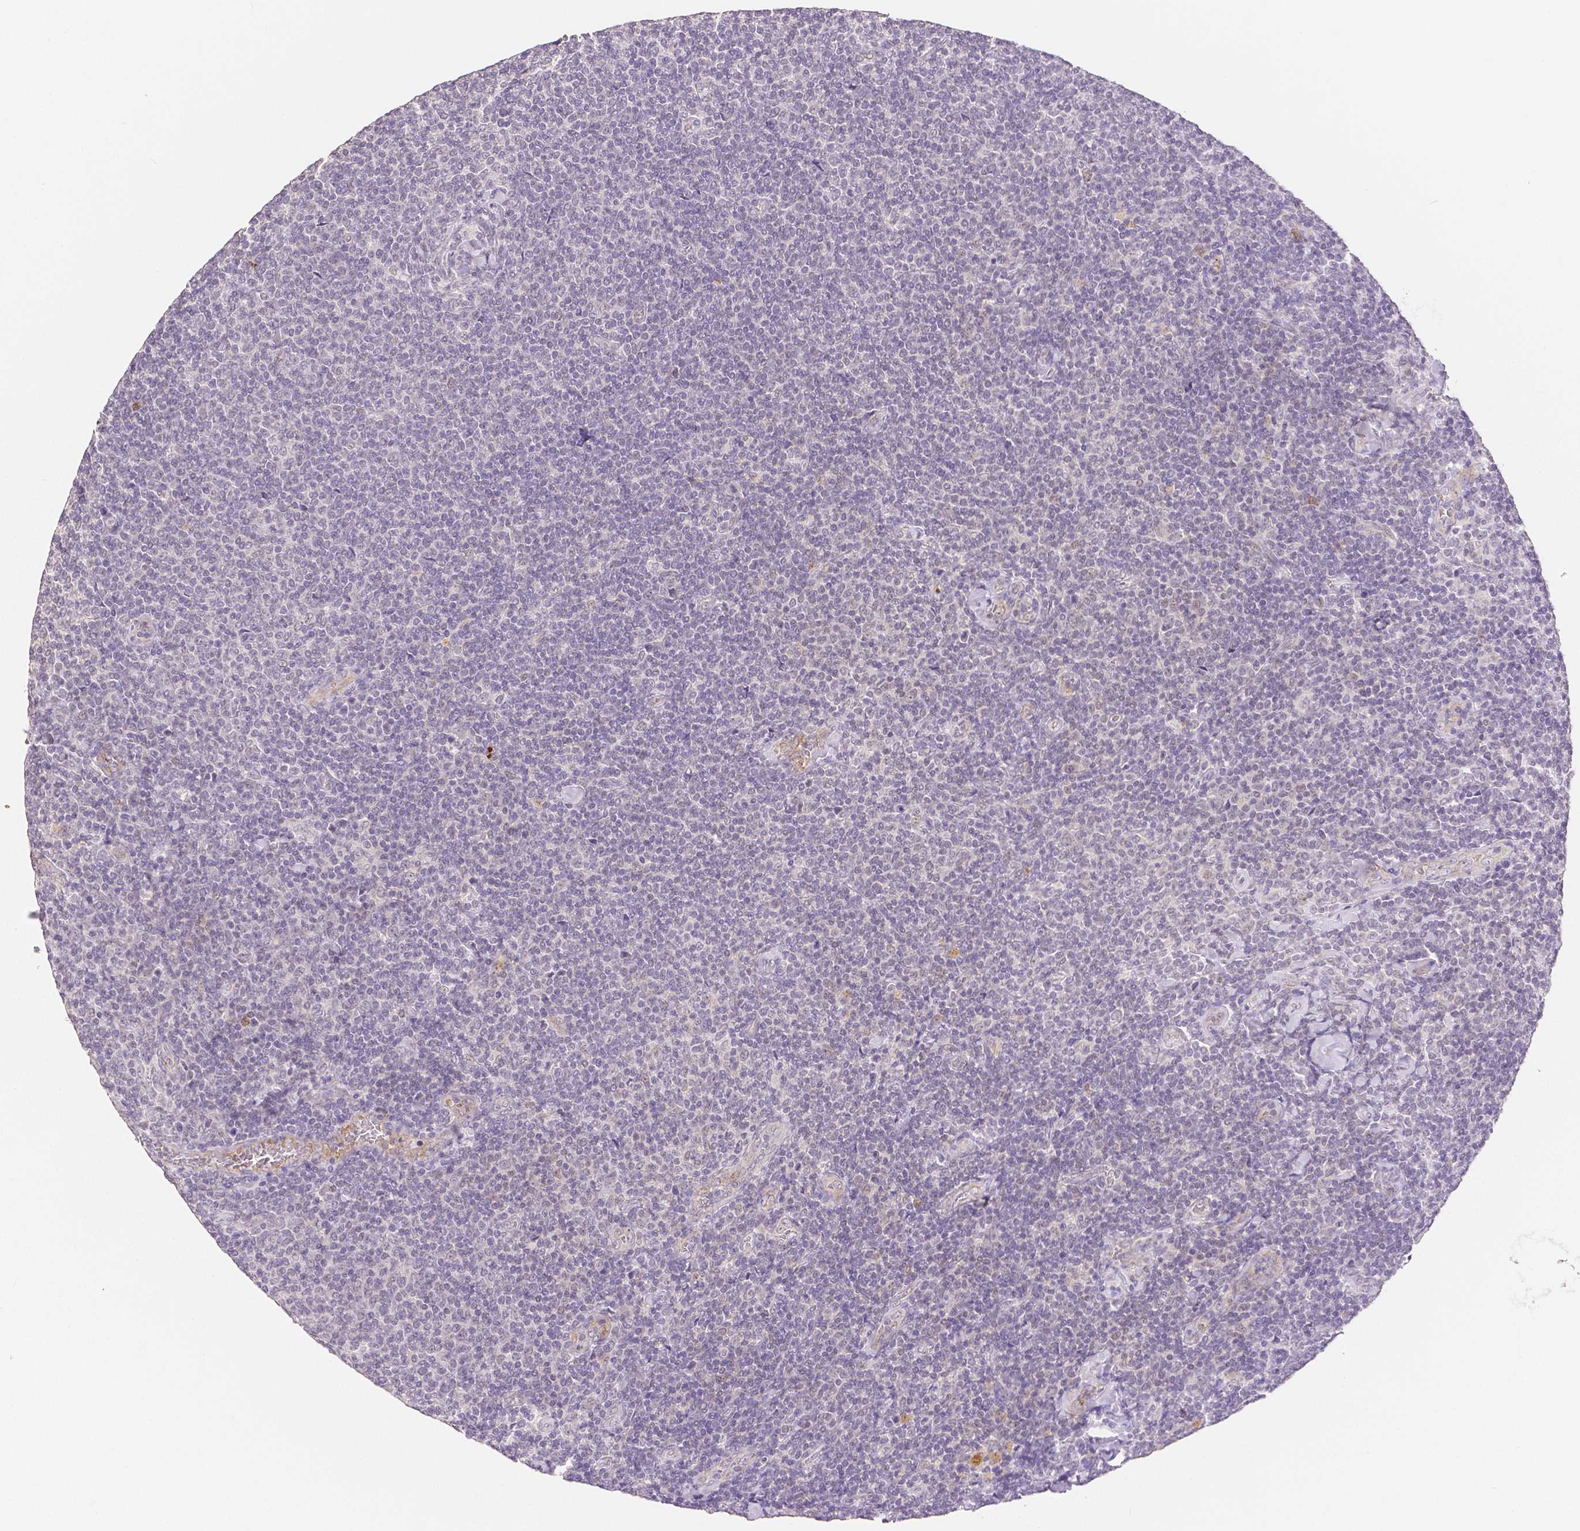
{"staining": {"intensity": "negative", "quantity": "none", "location": "none"}, "tissue": "lymphoma", "cell_type": "Tumor cells", "image_type": "cancer", "snomed": [{"axis": "morphology", "description": "Malignant lymphoma, non-Hodgkin's type, Low grade"}, {"axis": "topography", "description": "Lymph node"}], "caption": "Immunohistochemical staining of low-grade malignant lymphoma, non-Hodgkin's type displays no significant expression in tumor cells.", "gene": "OCLN", "patient": {"sex": "male", "age": 52}}